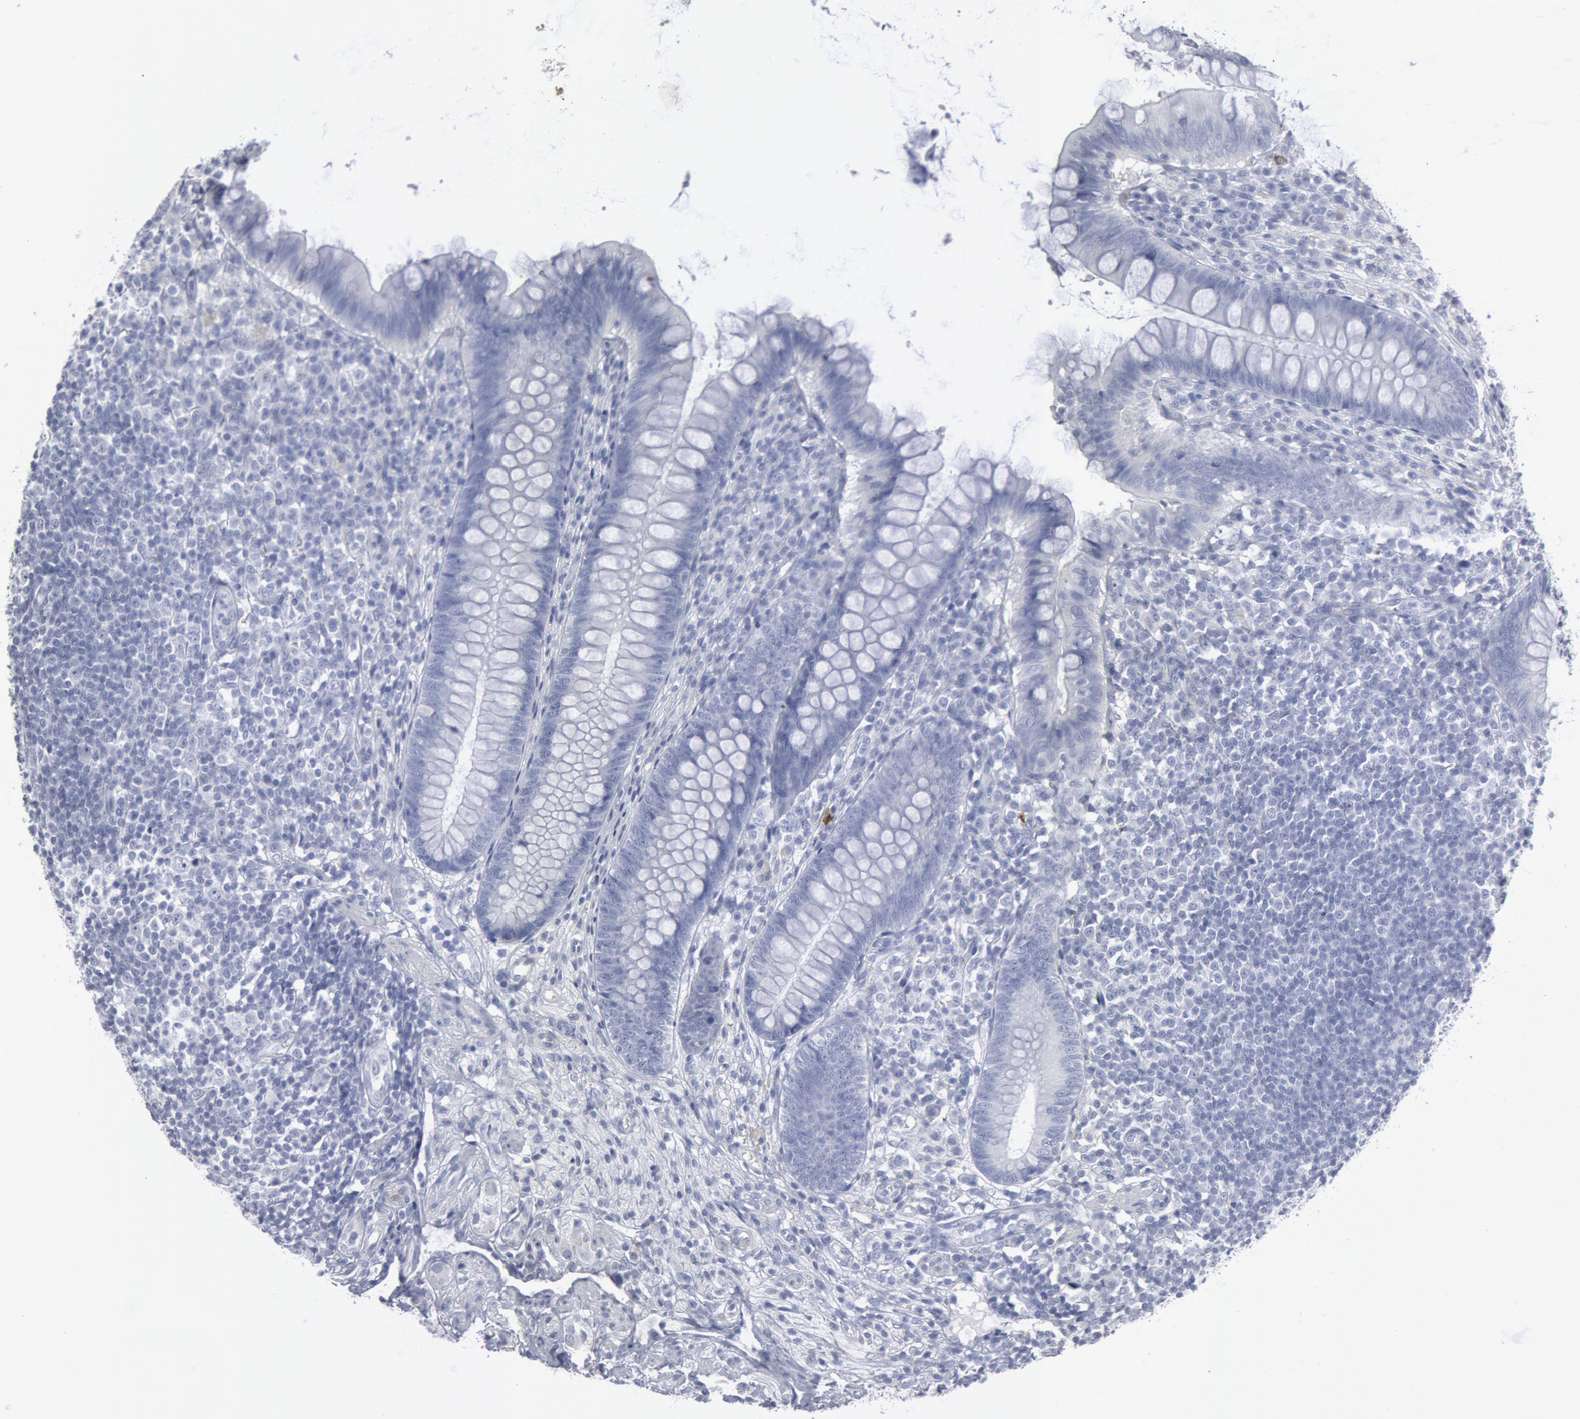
{"staining": {"intensity": "negative", "quantity": "none", "location": "none"}, "tissue": "appendix", "cell_type": "Glandular cells", "image_type": "normal", "snomed": [{"axis": "morphology", "description": "Normal tissue, NOS"}, {"axis": "topography", "description": "Appendix"}], "caption": "High power microscopy image of an immunohistochemistry (IHC) image of unremarkable appendix, revealing no significant expression in glandular cells.", "gene": "DMC1", "patient": {"sex": "female", "age": 66}}